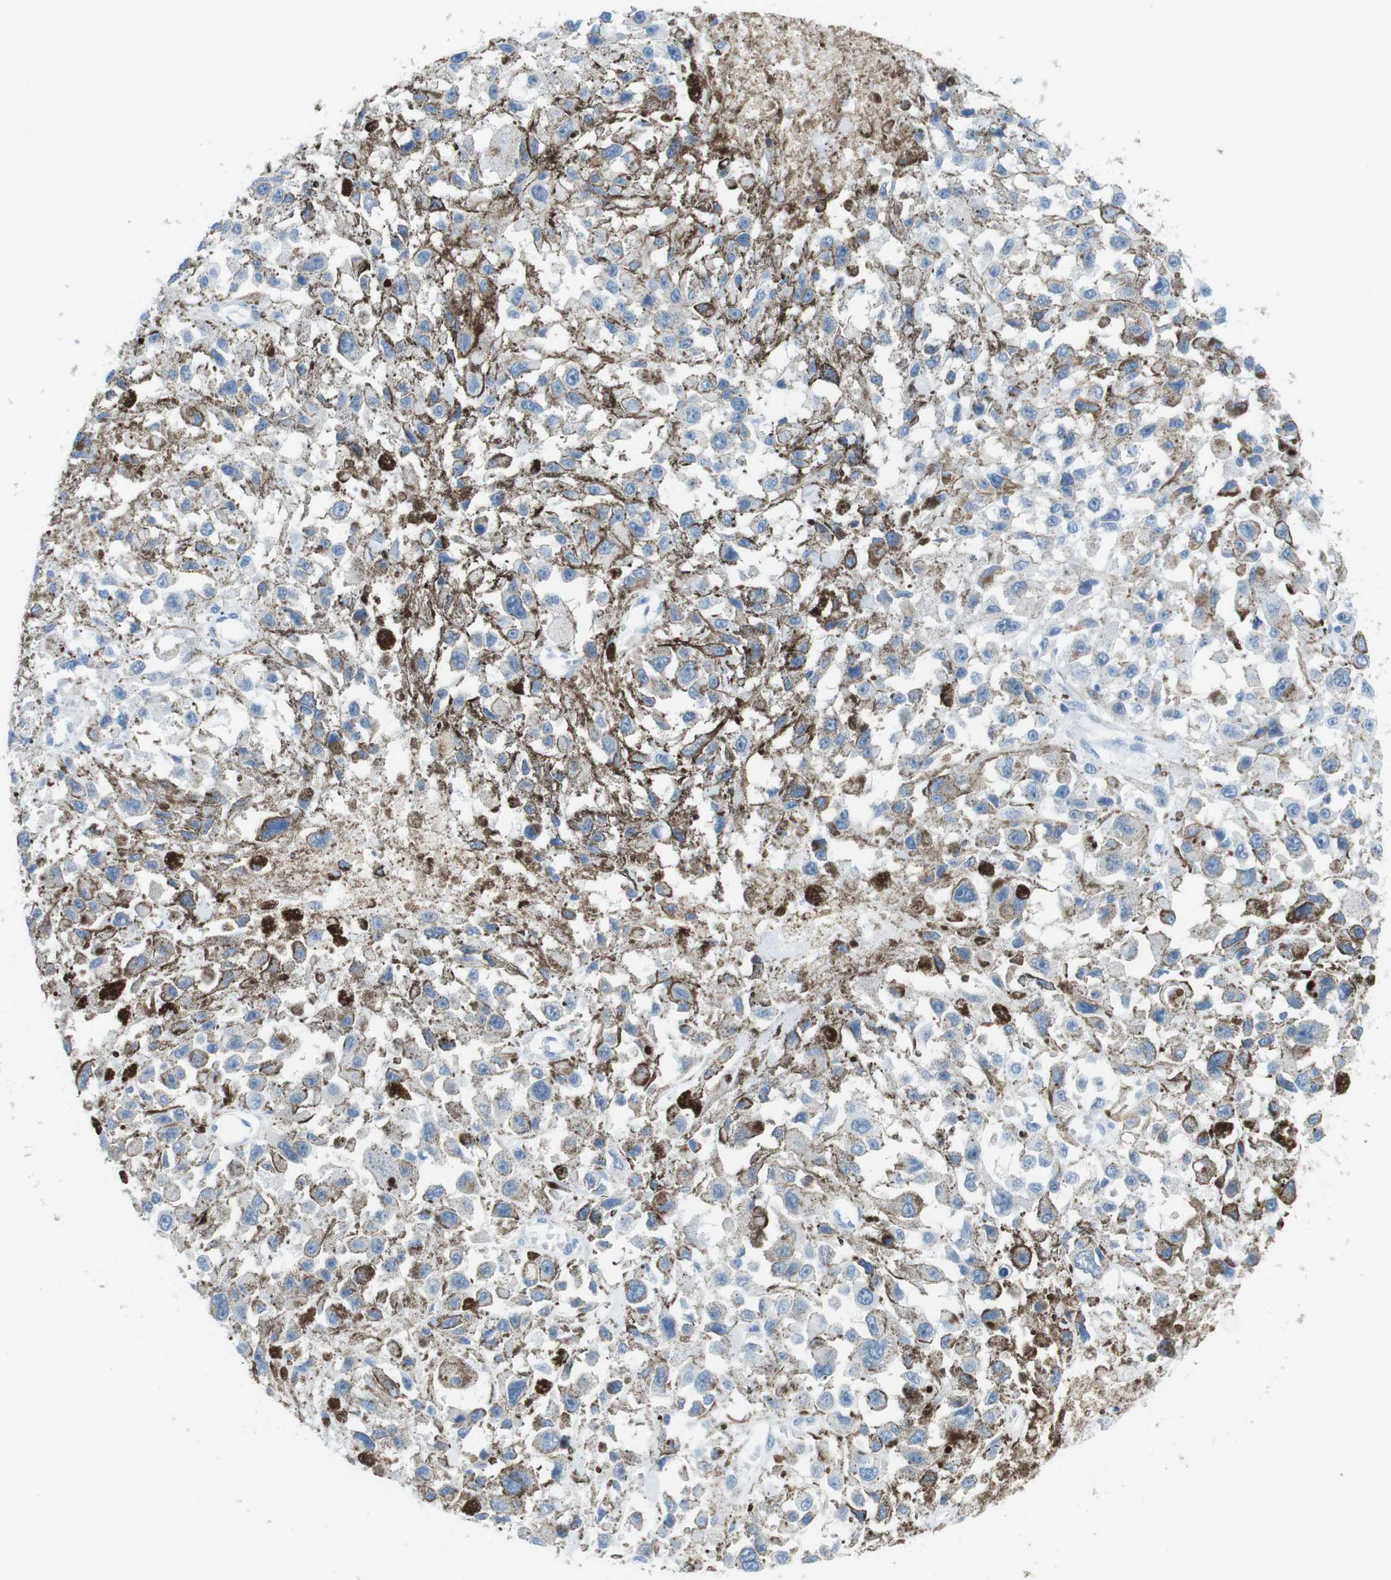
{"staining": {"intensity": "negative", "quantity": "none", "location": "none"}, "tissue": "melanoma", "cell_type": "Tumor cells", "image_type": "cancer", "snomed": [{"axis": "morphology", "description": "Malignant melanoma, Metastatic site"}, {"axis": "topography", "description": "Lymph node"}], "caption": "There is no significant positivity in tumor cells of malignant melanoma (metastatic site). Brightfield microscopy of immunohistochemistry (IHC) stained with DAB (3,3'-diaminobenzidine) (brown) and hematoxylin (blue), captured at high magnification.", "gene": "CLMN", "patient": {"sex": "male", "age": 59}}